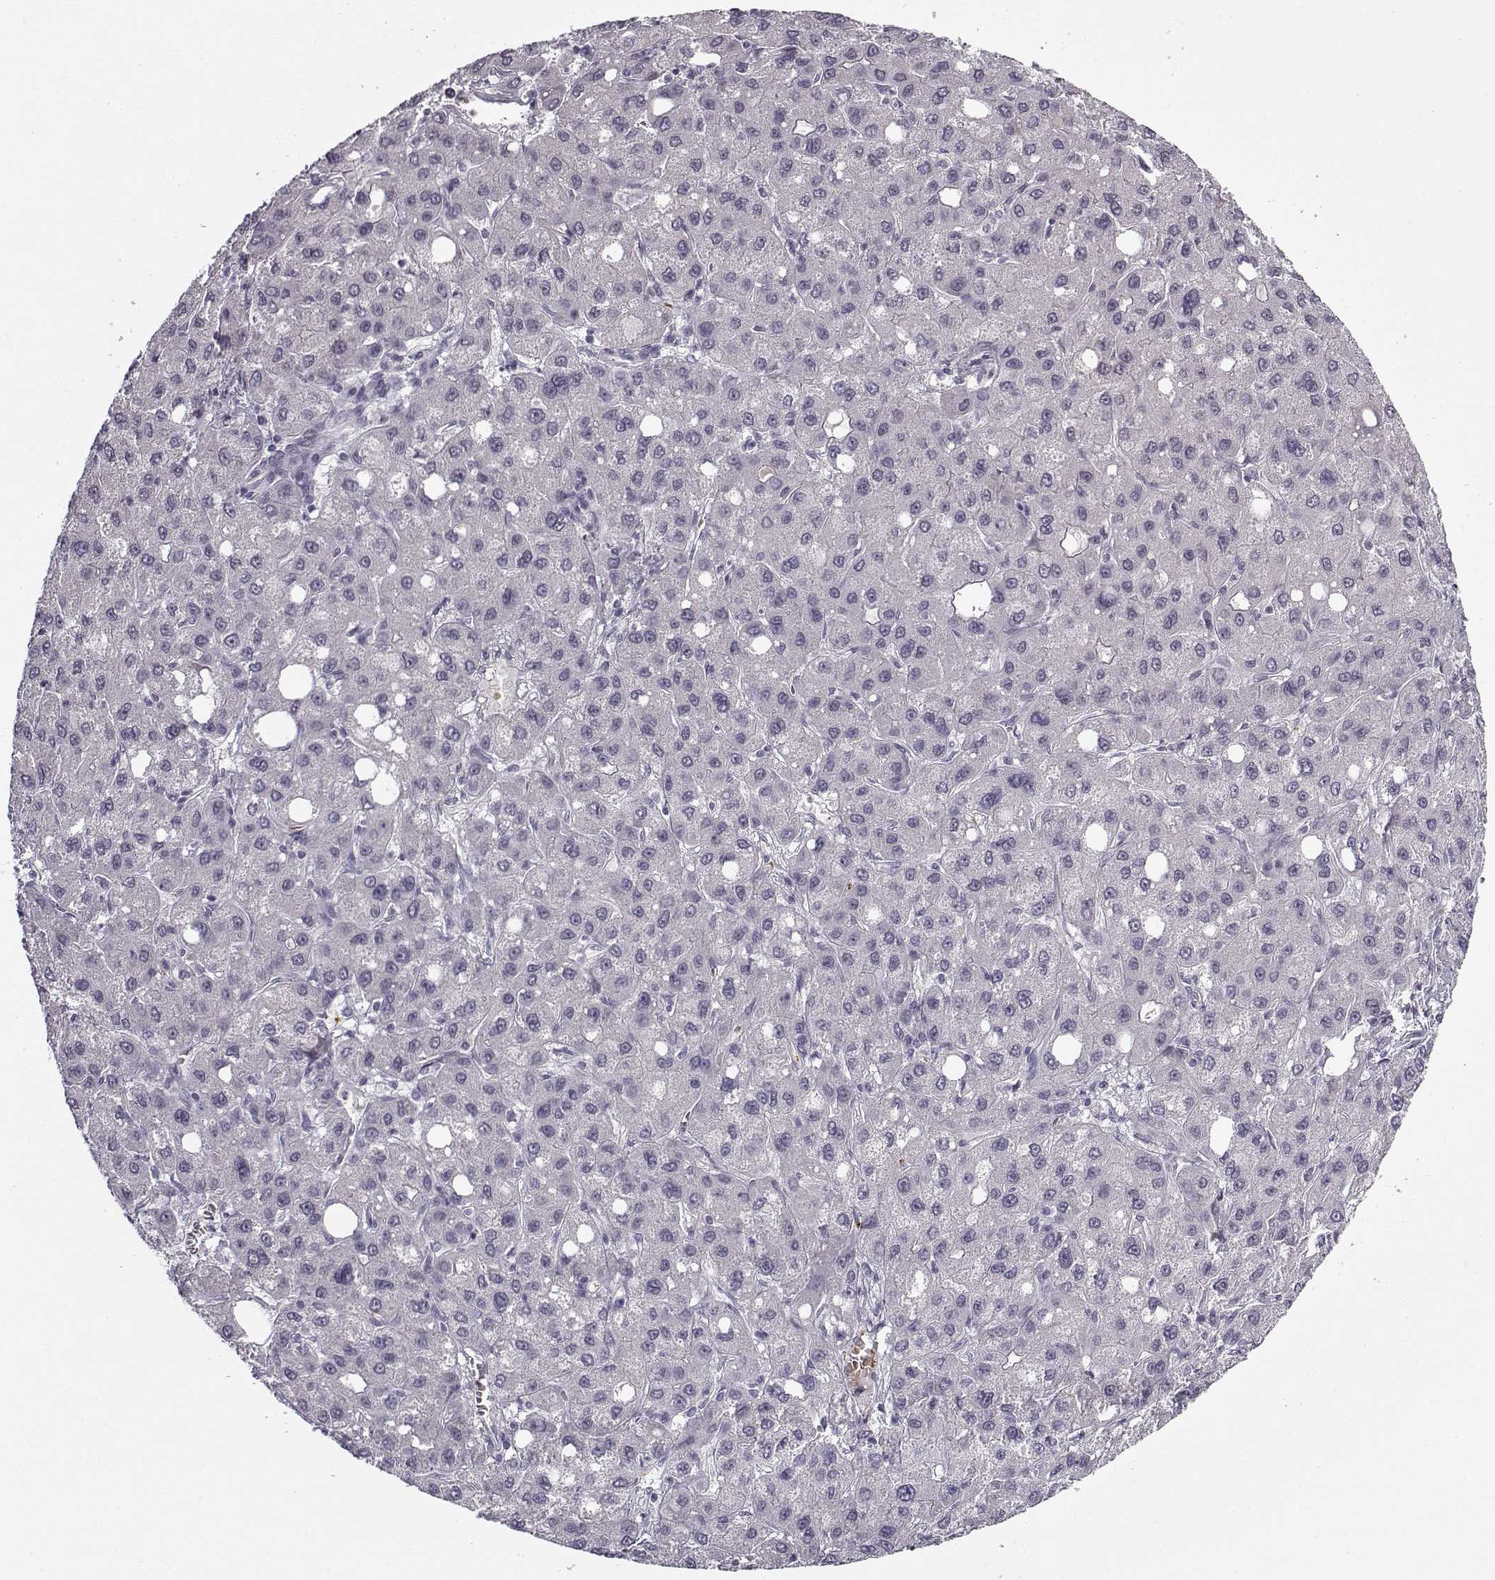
{"staining": {"intensity": "negative", "quantity": "none", "location": "none"}, "tissue": "liver cancer", "cell_type": "Tumor cells", "image_type": "cancer", "snomed": [{"axis": "morphology", "description": "Carcinoma, Hepatocellular, NOS"}, {"axis": "topography", "description": "Liver"}], "caption": "High magnification brightfield microscopy of hepatocellular carcinoma (liver) stained with DAB (3,3'-diaminobenzidine) (brown) and counterstained with hematoxylin (blue): tumor cells show no significant staining. (DAB immunohistochemistry with hematoxylin counter stain).", "gene": "SNCA", "patient": {"sex": "male", "age": 73}}